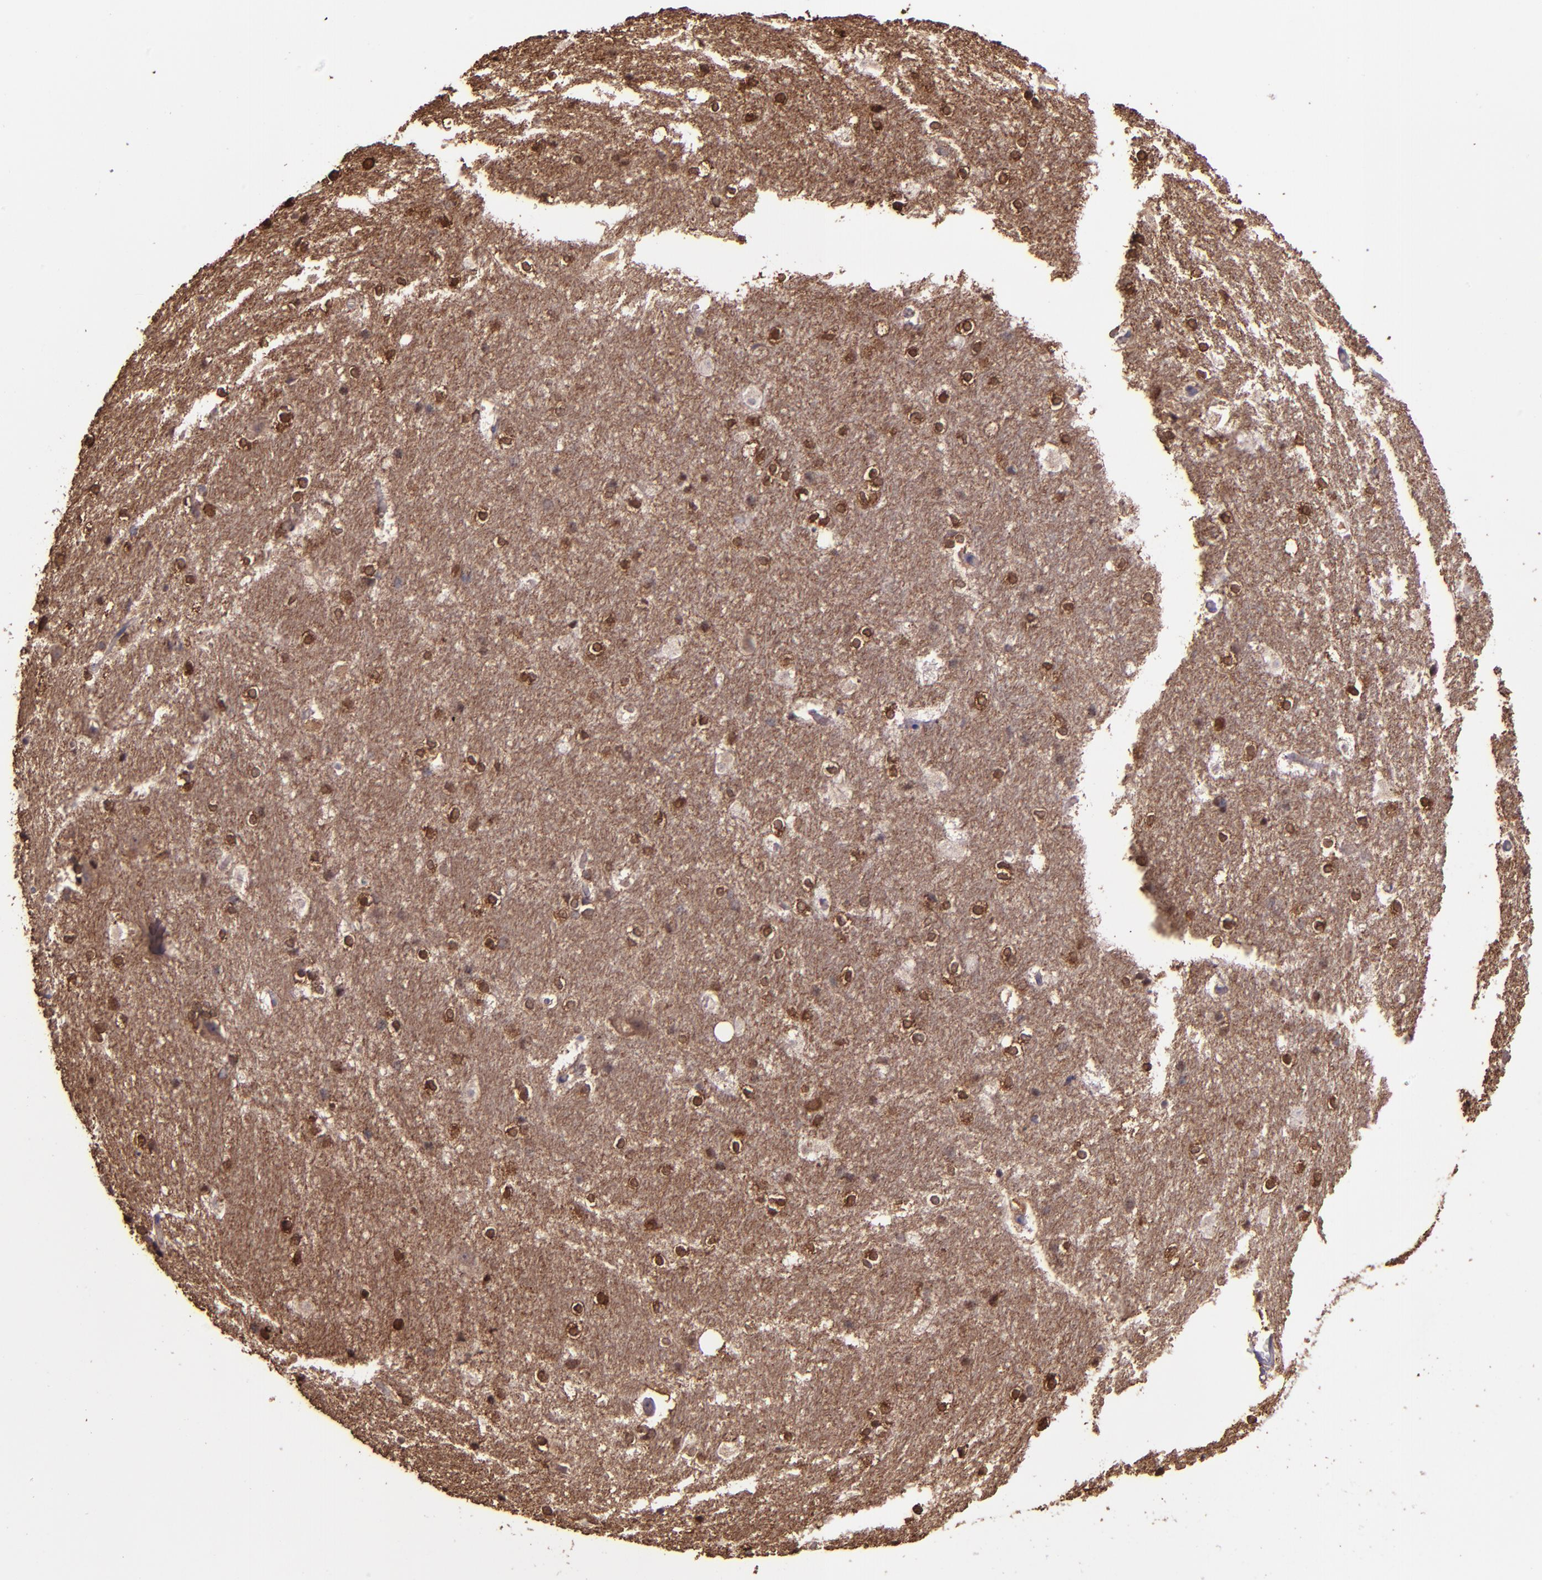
{"staining": {"intensity": "weak", "quantity": "25%-75%", "location": "nuclear"}, "tissue": "hippocampus", "cell_type": "Glial cells", "image_type": "normal", "snomed": [{"axis": "morphology", "description": "Normal tissue, NOS"}, {"axis": "topography", "description": "Hippocampus"}], "caption": "Weak nuclear expression for a protein is present in about 25%-75% of glial cells of unremarkable hippocampus using IHC.", "gene": "WASH6P", "patient": {"sex": "female", "age": 19}}